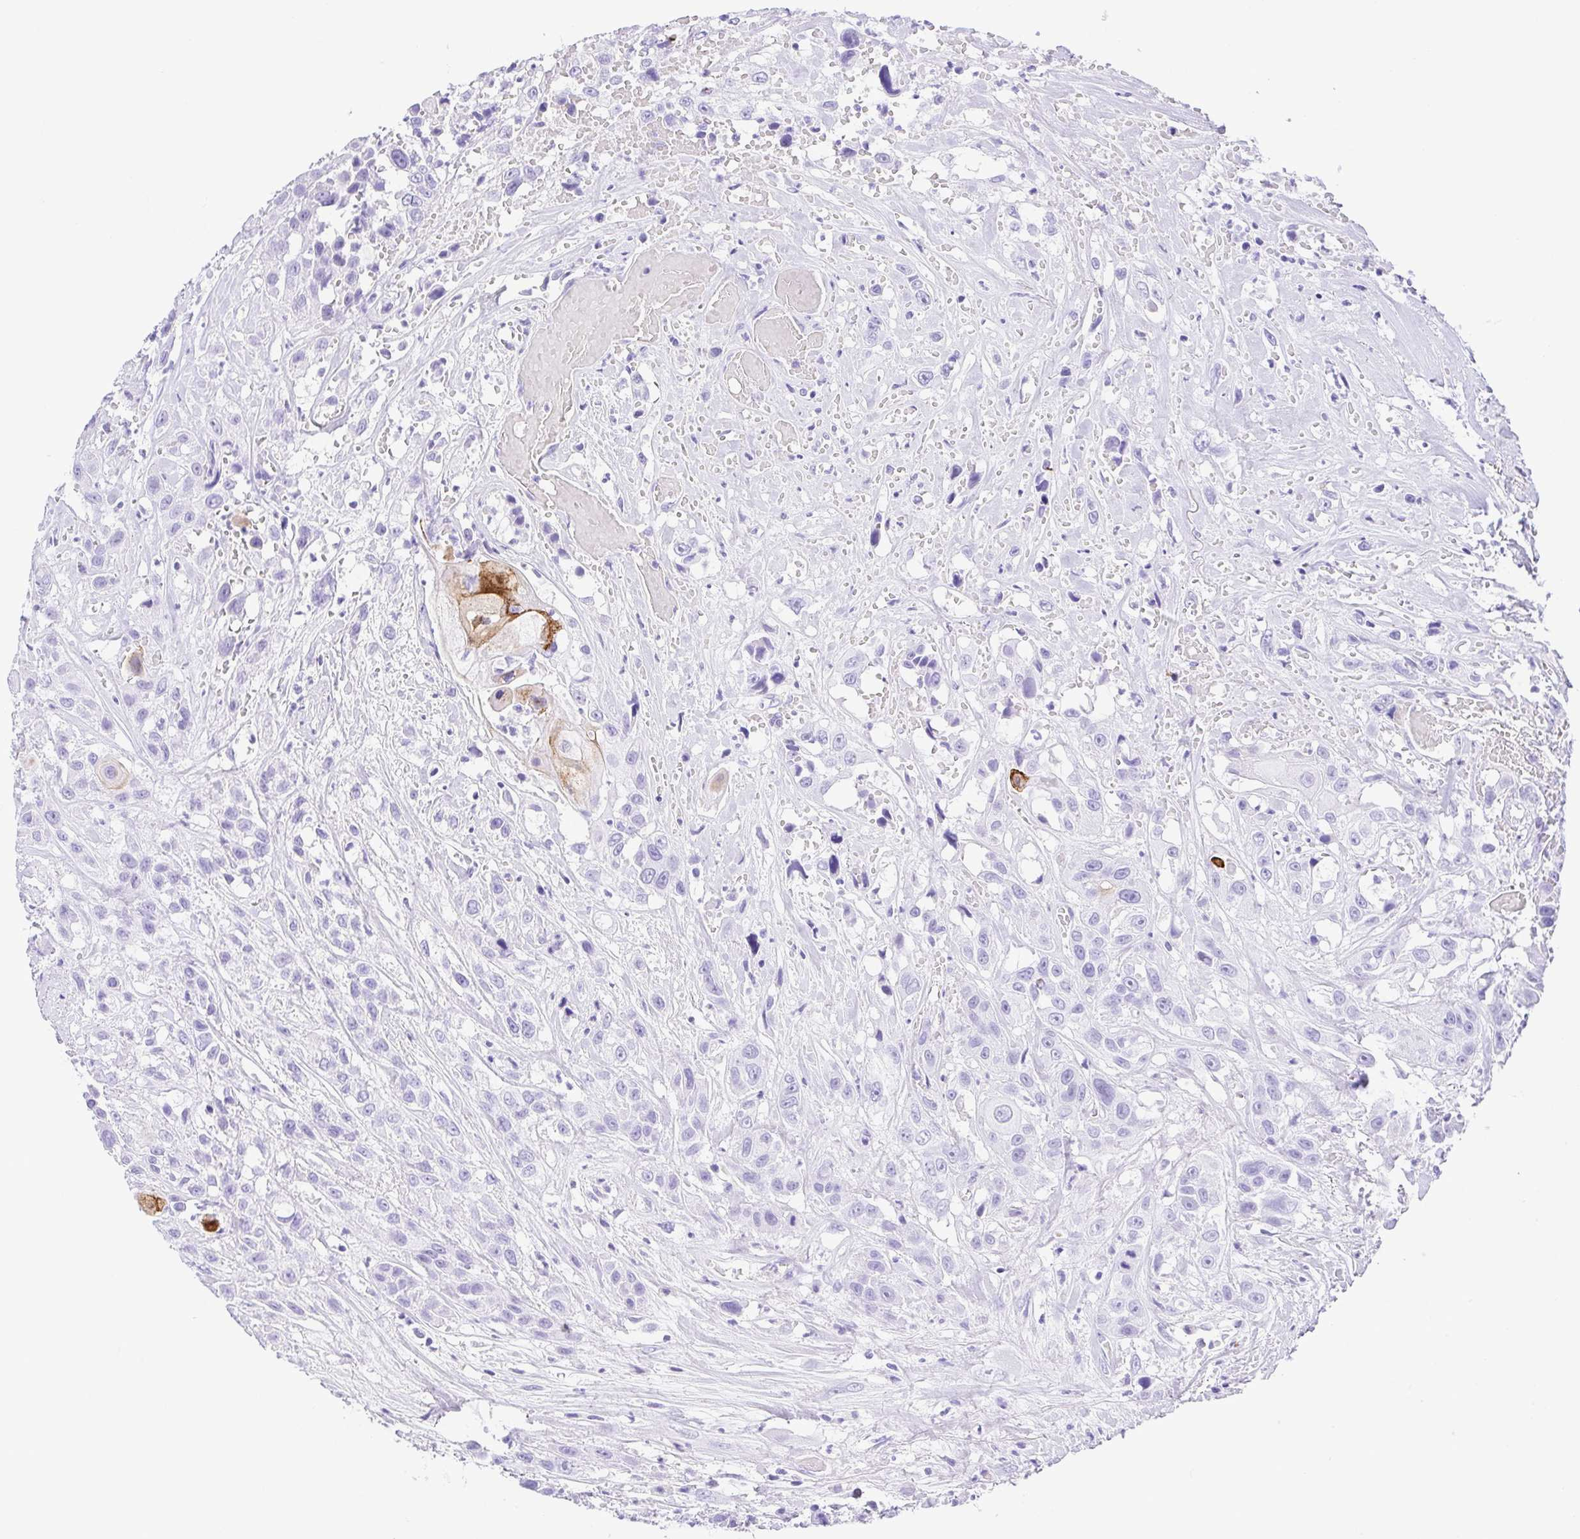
{"staining": {"intensity": "strong", "quantity": "<25%", "location": "cytoplasmic/membranous"}, "tissue": "head and neck cancer", "cell_type": "Tumor cells", "image_type": "cancer", "snomed": [{"axis": "morphology", "description": "Squamous cell carcinoma, NOS"}, {"axis": "topography", "description": "Head-Neck"}], "caption": "Immunohistochemistry (DAB (3,3'-diaminobenzidine)) staining of human head and neck squamous cell carcinoma exhibits strong cytoplasmic/membranous protein expression in approximately <25% of tumor cells.", "gene": "CDSN", "patient": {"sex": "male", "age": 57}}